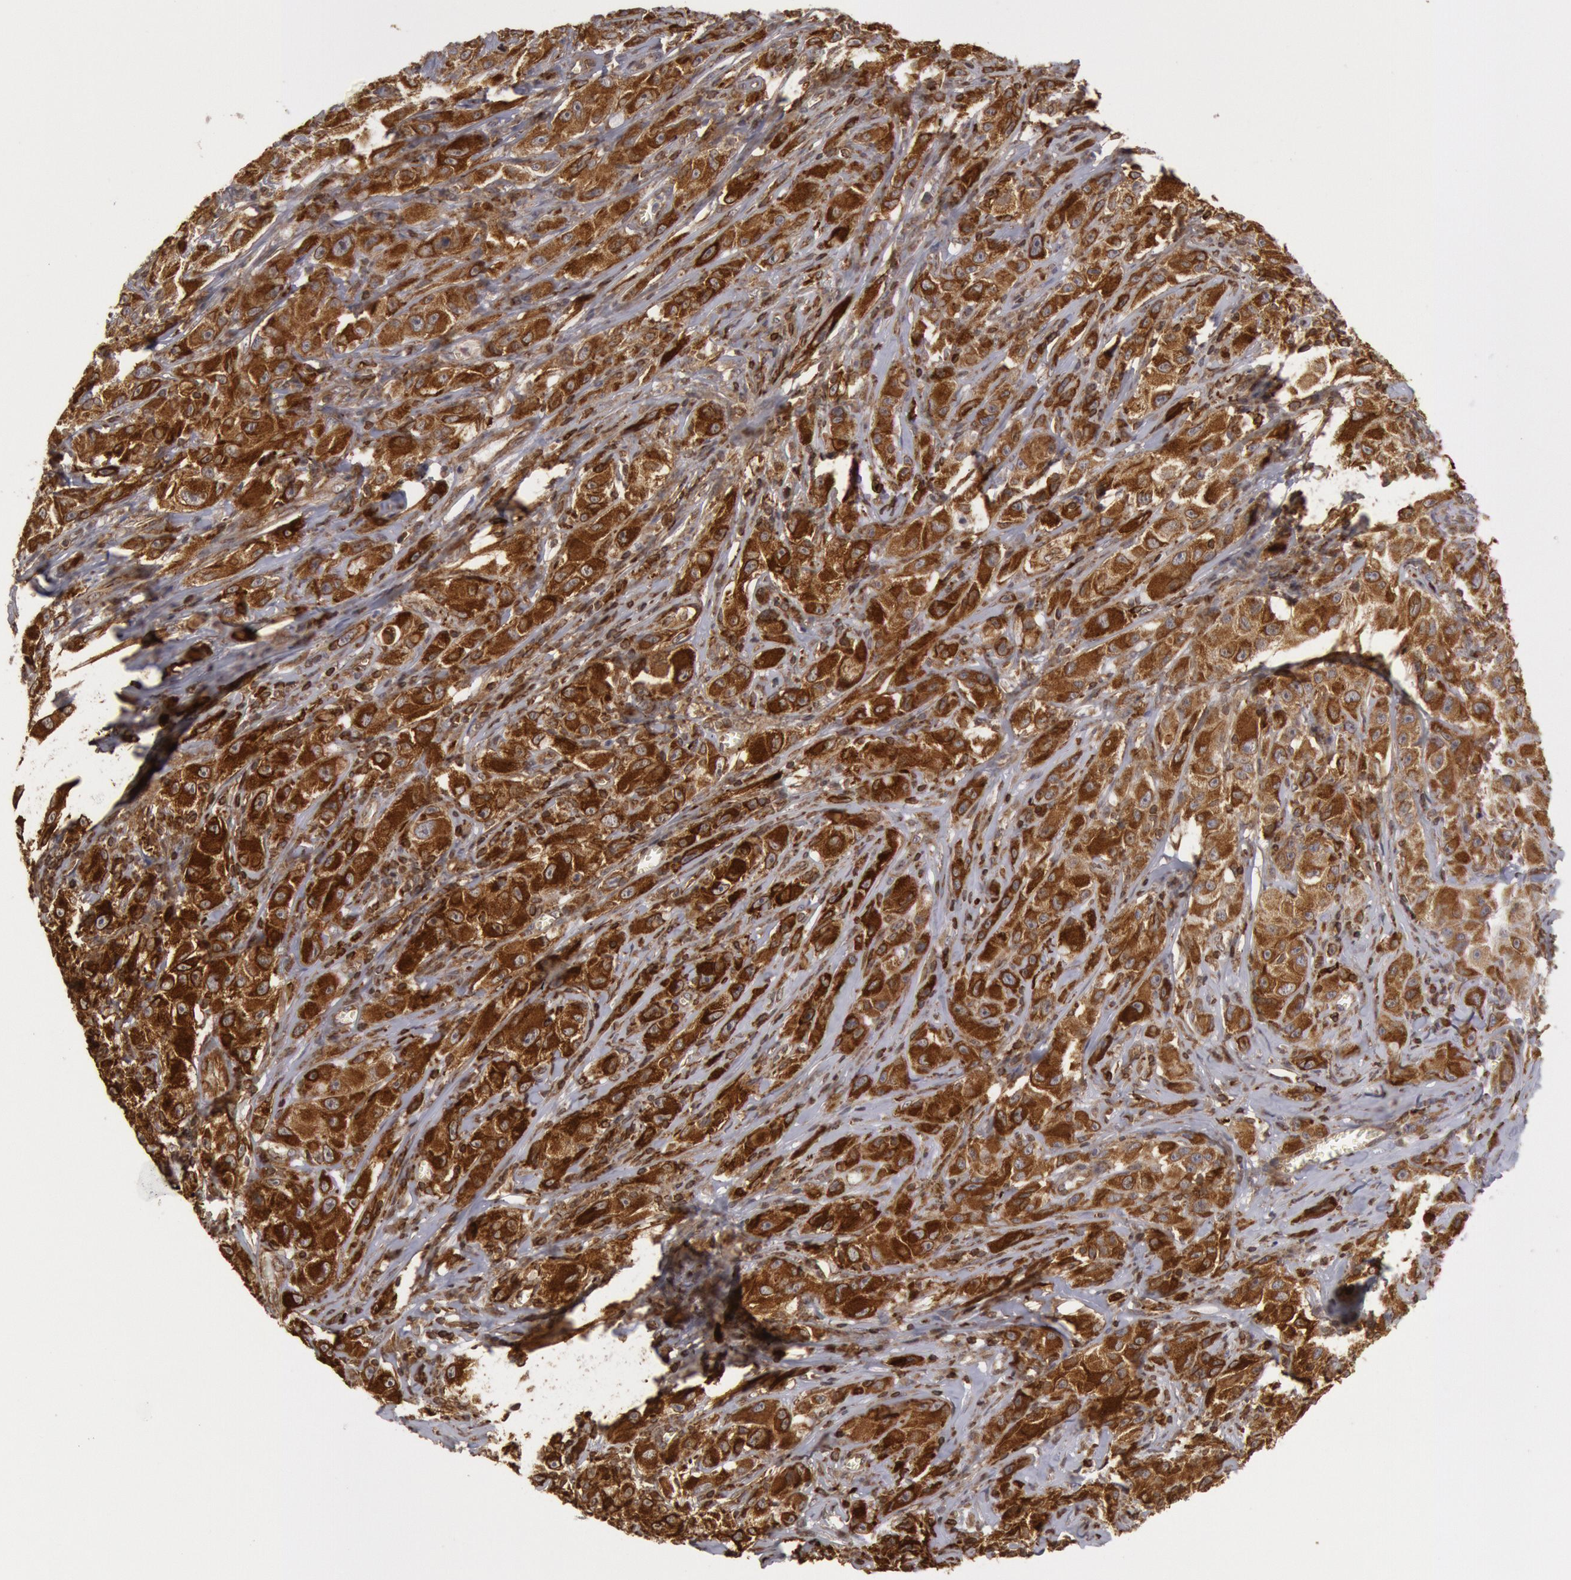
{"staining": {"intensity": "strong", "quantity": ">75%", "location": "cytoplasmic/membranous"}, "tissue": "melanoma", "cell_type": "Tumor cells", "image_type": "cancer", "snomed": [{"axis": "morphology", "description": "Malignant melanoma, NOS"}, {"axis": "topography", "description": "Skin"}], "caption": "A photomicrograph of human malignant melanoma stained for a protein demonstrates strong cytoplasmic/membranous brown staining in tumor cells. (IHC, brightfield microscopy, high magnification).", "gene": "TAP2", "patient": {"sex": "male", "age": 56}}